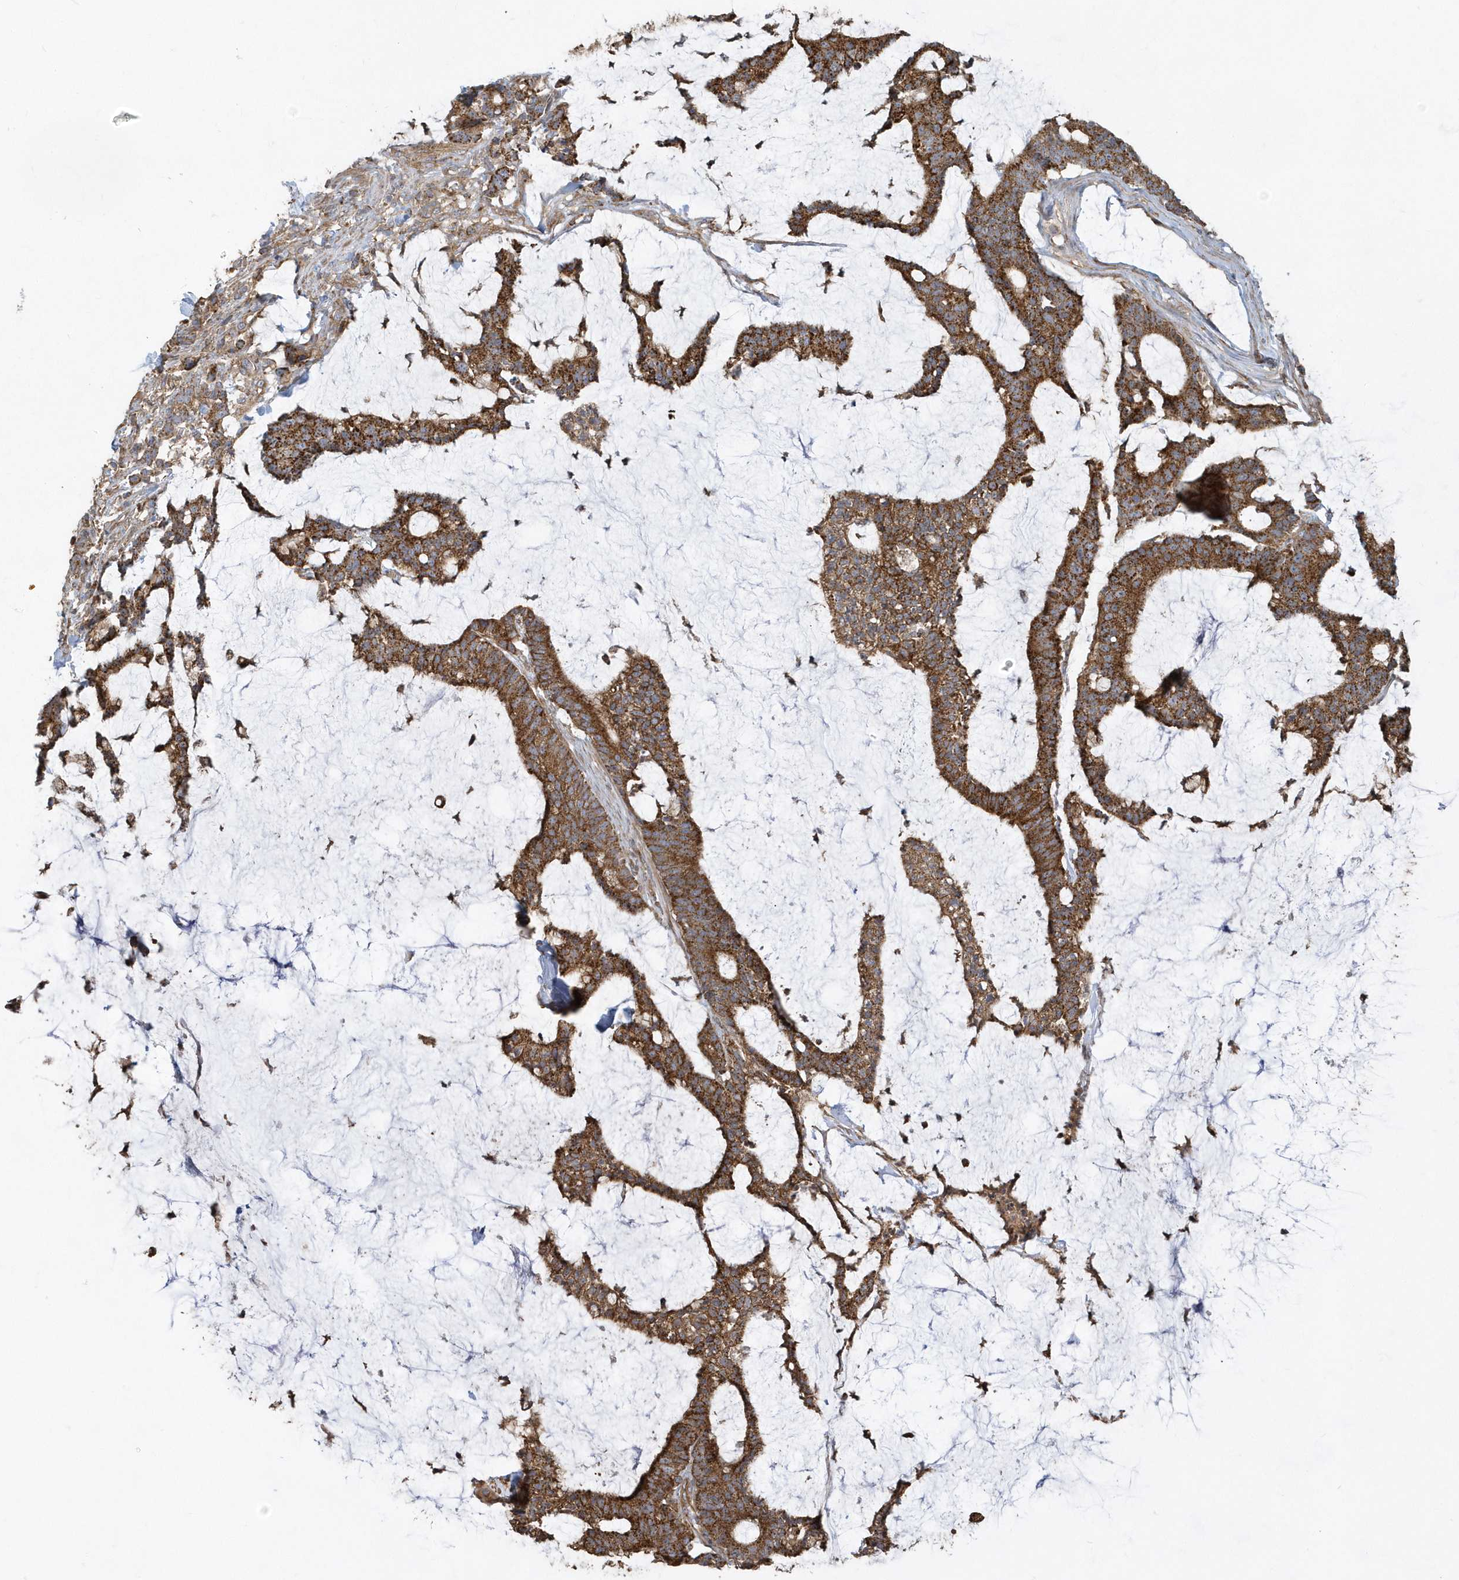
{"staining": {"intensity": "strong", "quantity": ">75%", "location": "cytoplasmic/membranous"}, "tissue": "colorectal cancer", "cell_type": "Tumor cells", "image_type": "cancer", "snomed": [{"axis": "morphology", "description": "Adenocarcinoma, NOS"}, {"axis": "topography", "description": "Colon"}], "caption": "A high amount of strong cytoplasmic/membranous staining is seen in about >75% of tumor cells in colorectal cancer tissue.", "gene": "TRAIP", "patient": {"sex": "female", "age": 84}}